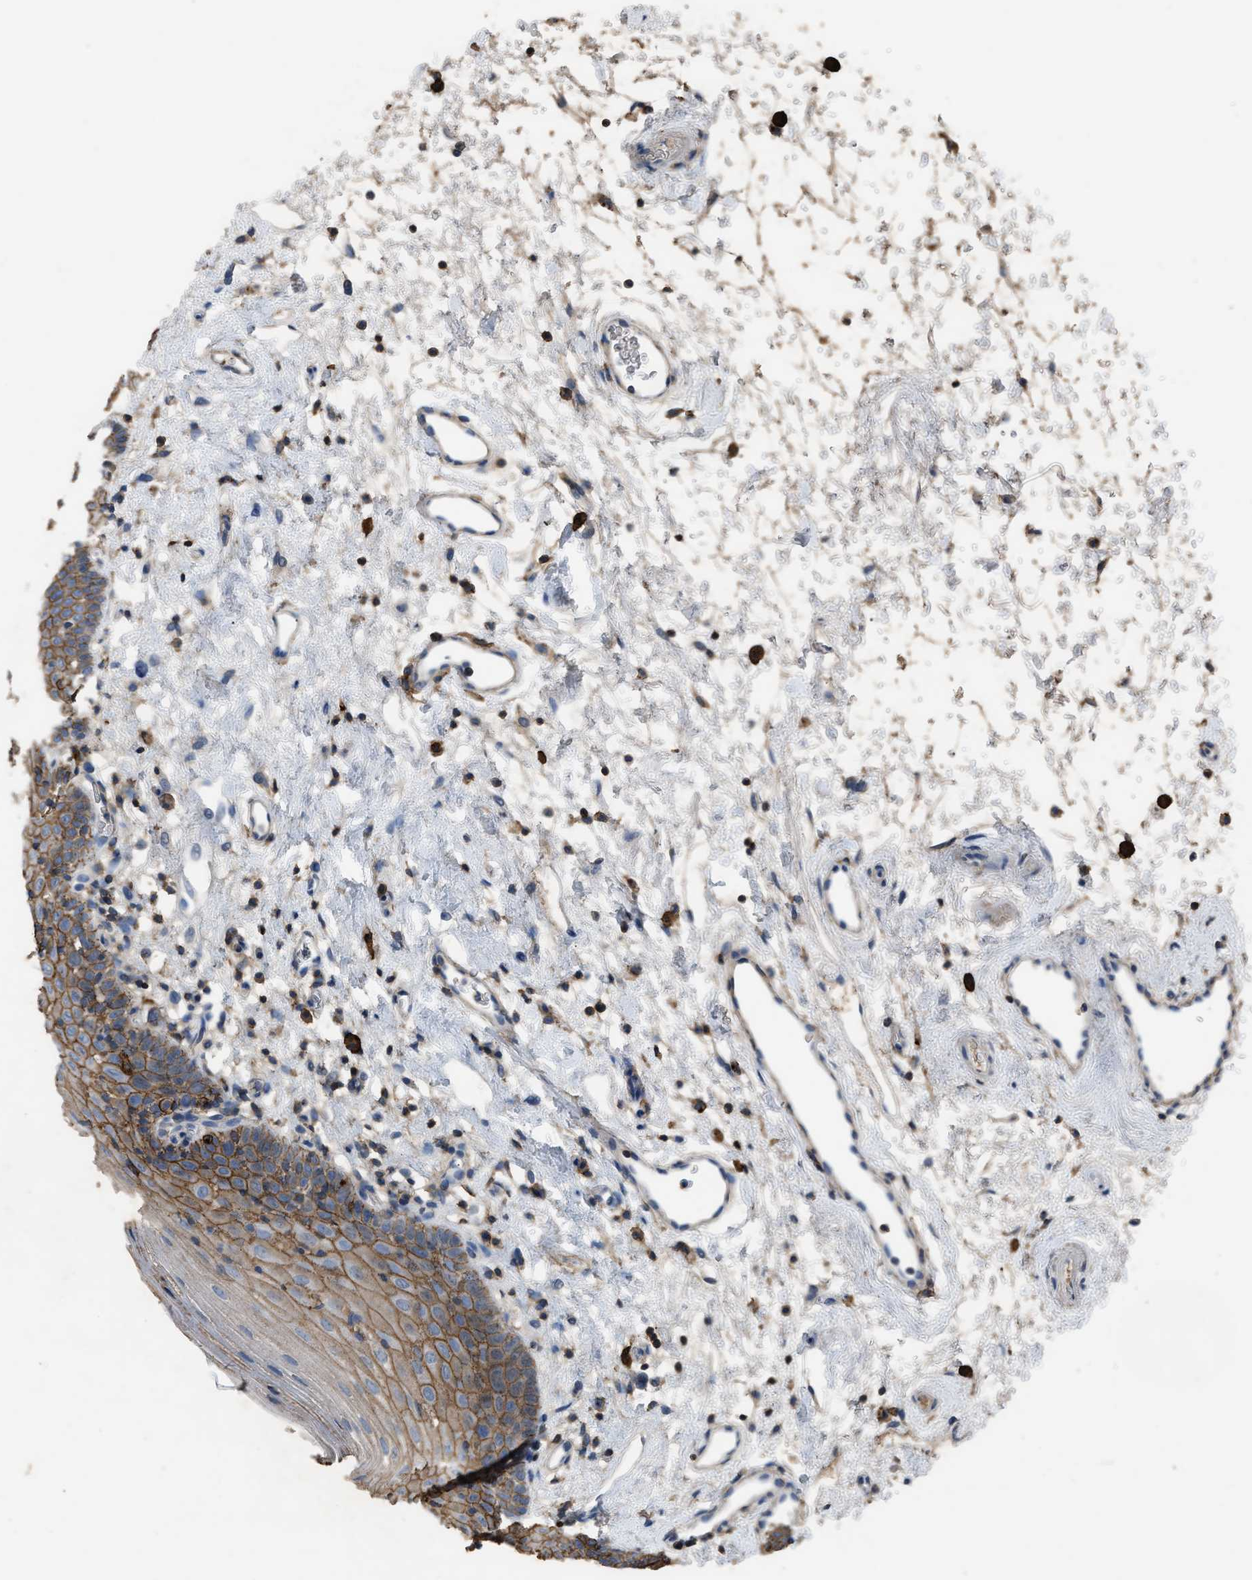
{"staining": {"intensity": "moderate", "quantity": ">75%", "location": "cytoplasmic/membranous"}, "tissue": "oral mucosa", "cell_type": "Squamous epithelial cells", "image_type": "normal", "snomed": [{"axis": "morphology", "description": "Normal tissue, NOS"}, {"axis": "topography", "description": "Oral tissue"}], "caption": "Human oral mucosa stained for a protein (brown) reveals moderate cytoplasmic/membranous positive positivity in about >75% of squamous epithelial cells.", "gene": "OR51E1", "patient": {"sex": "male", "age": 66}}